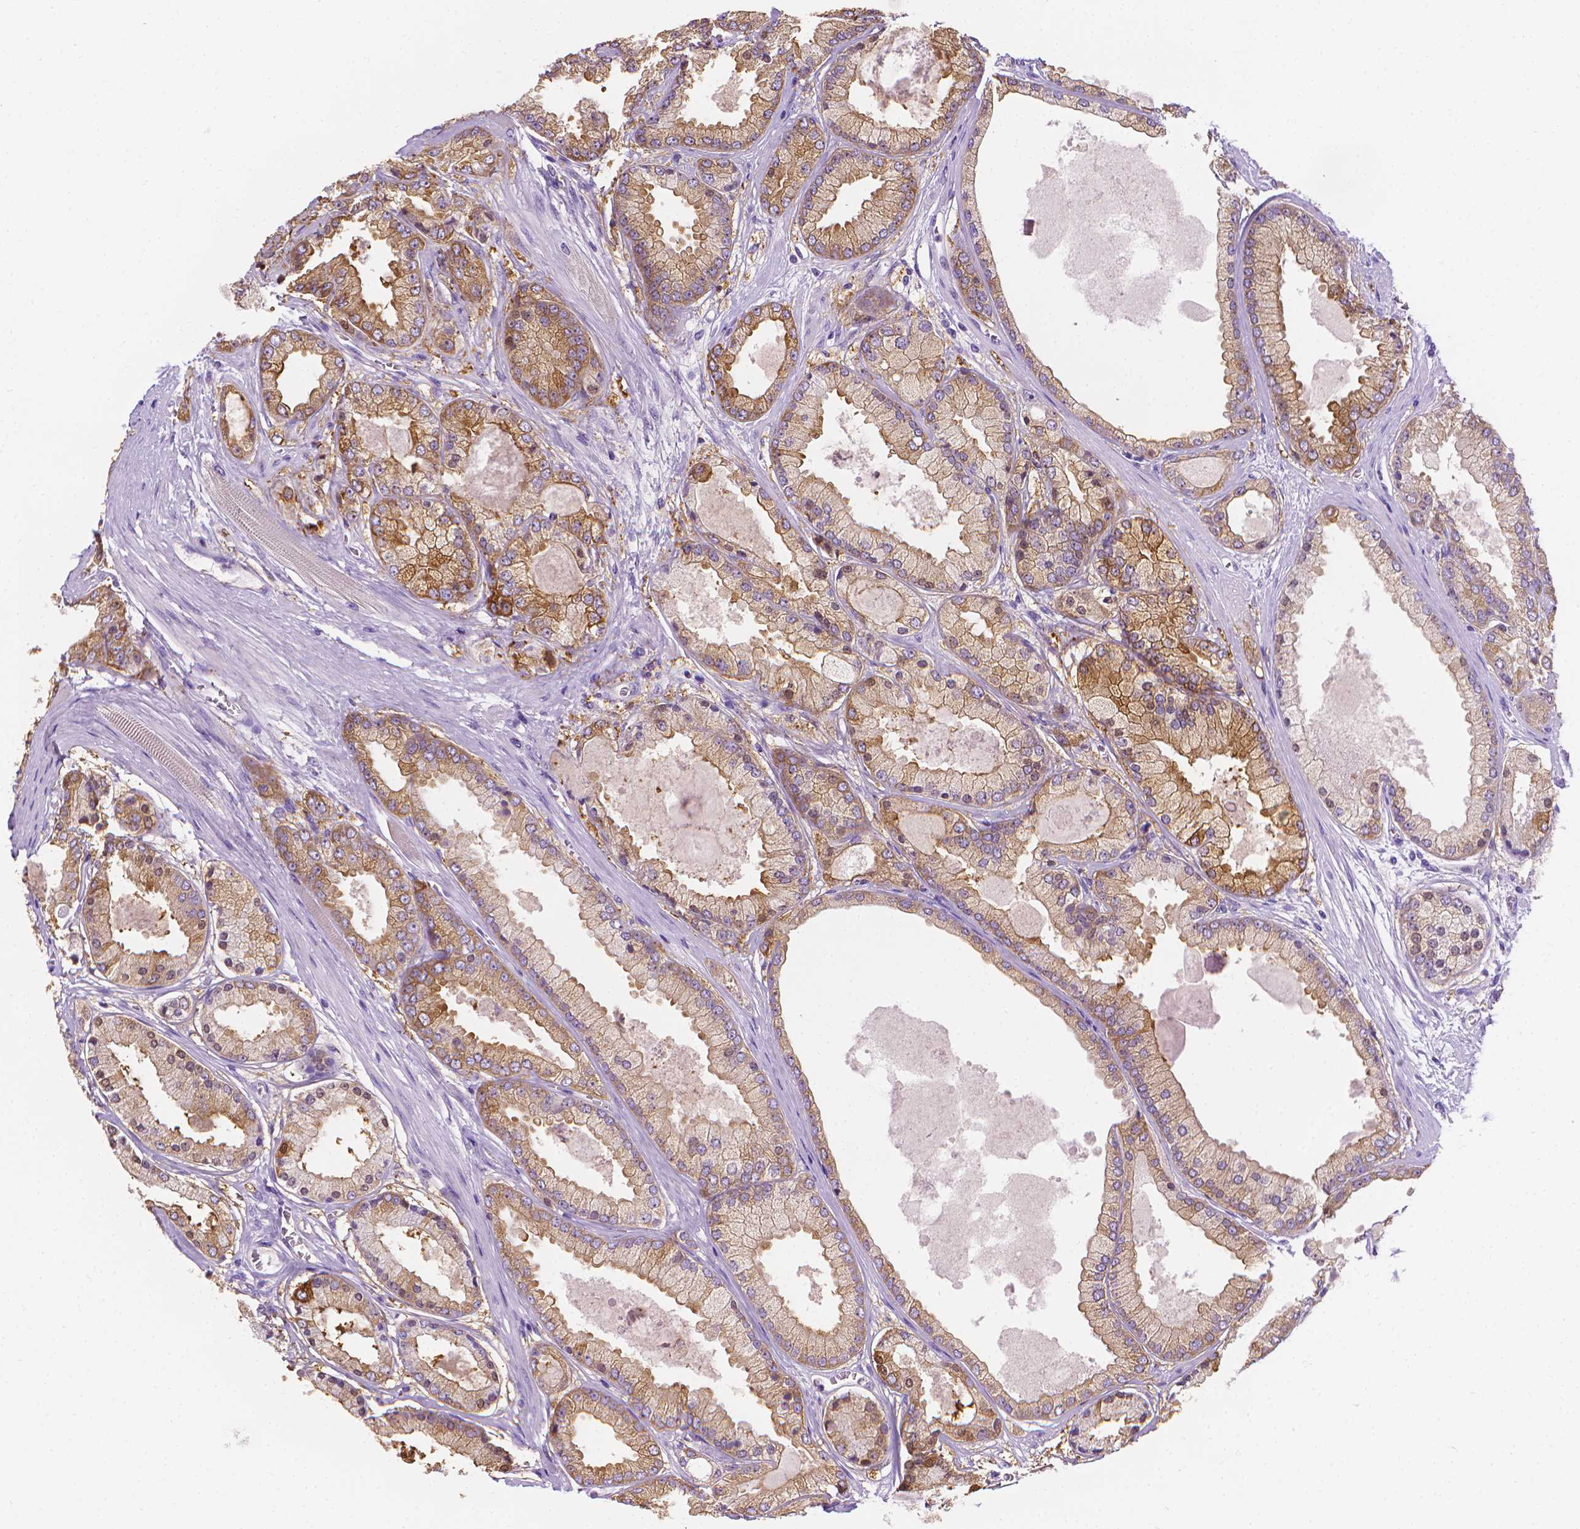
{"staining": {"intensity": "weak", "quantity": "25%-75%", "location": "cytoplasmic/membranous"}, "tissue": "prostate cancer", "cell_type": "Tumor cells", "image_type": "cancer", "snomed": [{"axis": "morphology", "description": "Adenocarcinoma, High grade"}, {"axis": "topography", "description": "Prostate"}], "caption": "Weak cytoplasmic/membranous staining for a protein is present in approximately 25%-75% of tumor cells of prostate cancer (high-grade adenocarcinoma) using immunohistochemistry.", "gene": "FASN", "patient": {"sex": "male", "age": 67}}